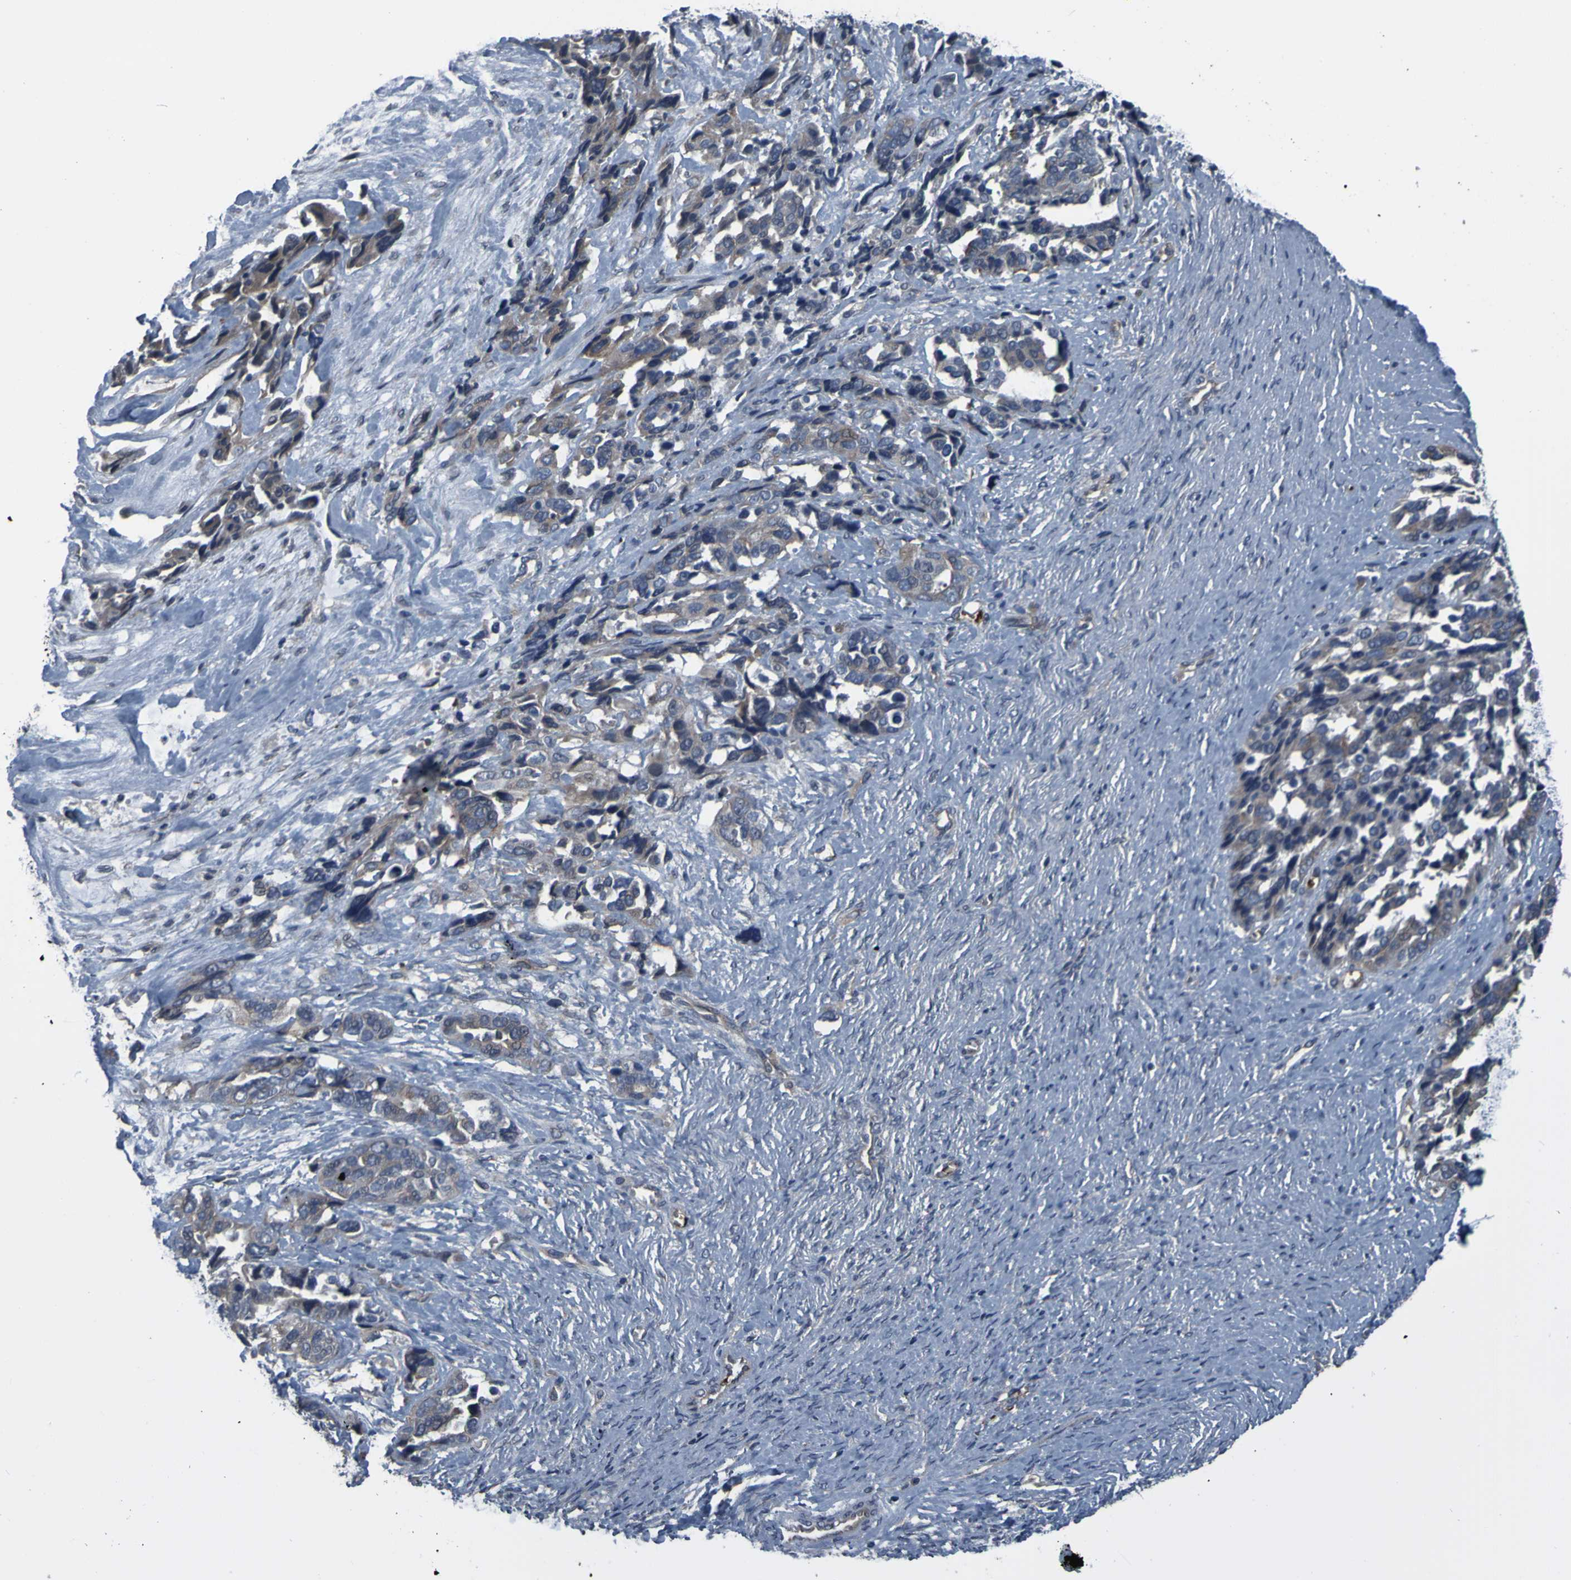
{"staining": {"intensity": "weak", "quantity": ">75%", "location": "cytoplasmic/membranous"}, "tissue": "ovarian cancer", "cell_type": "Tumor cells", "image_type": "cancer", "snomed": [{"axis": "morphology", "description": "Cystadenocarcinoma, serous, NOS"}, {"axis": "topography", "description": "Ovary"}], "caption": "Human serous cystadenocarcinoma (ovarian) stained with a brown dye reveals weak cytoplasmic/membranous positive expression in approximately >75% of tumor cells.", "gene": "GRAMD1A", "patient": {"sex": "female", "age": 44}}